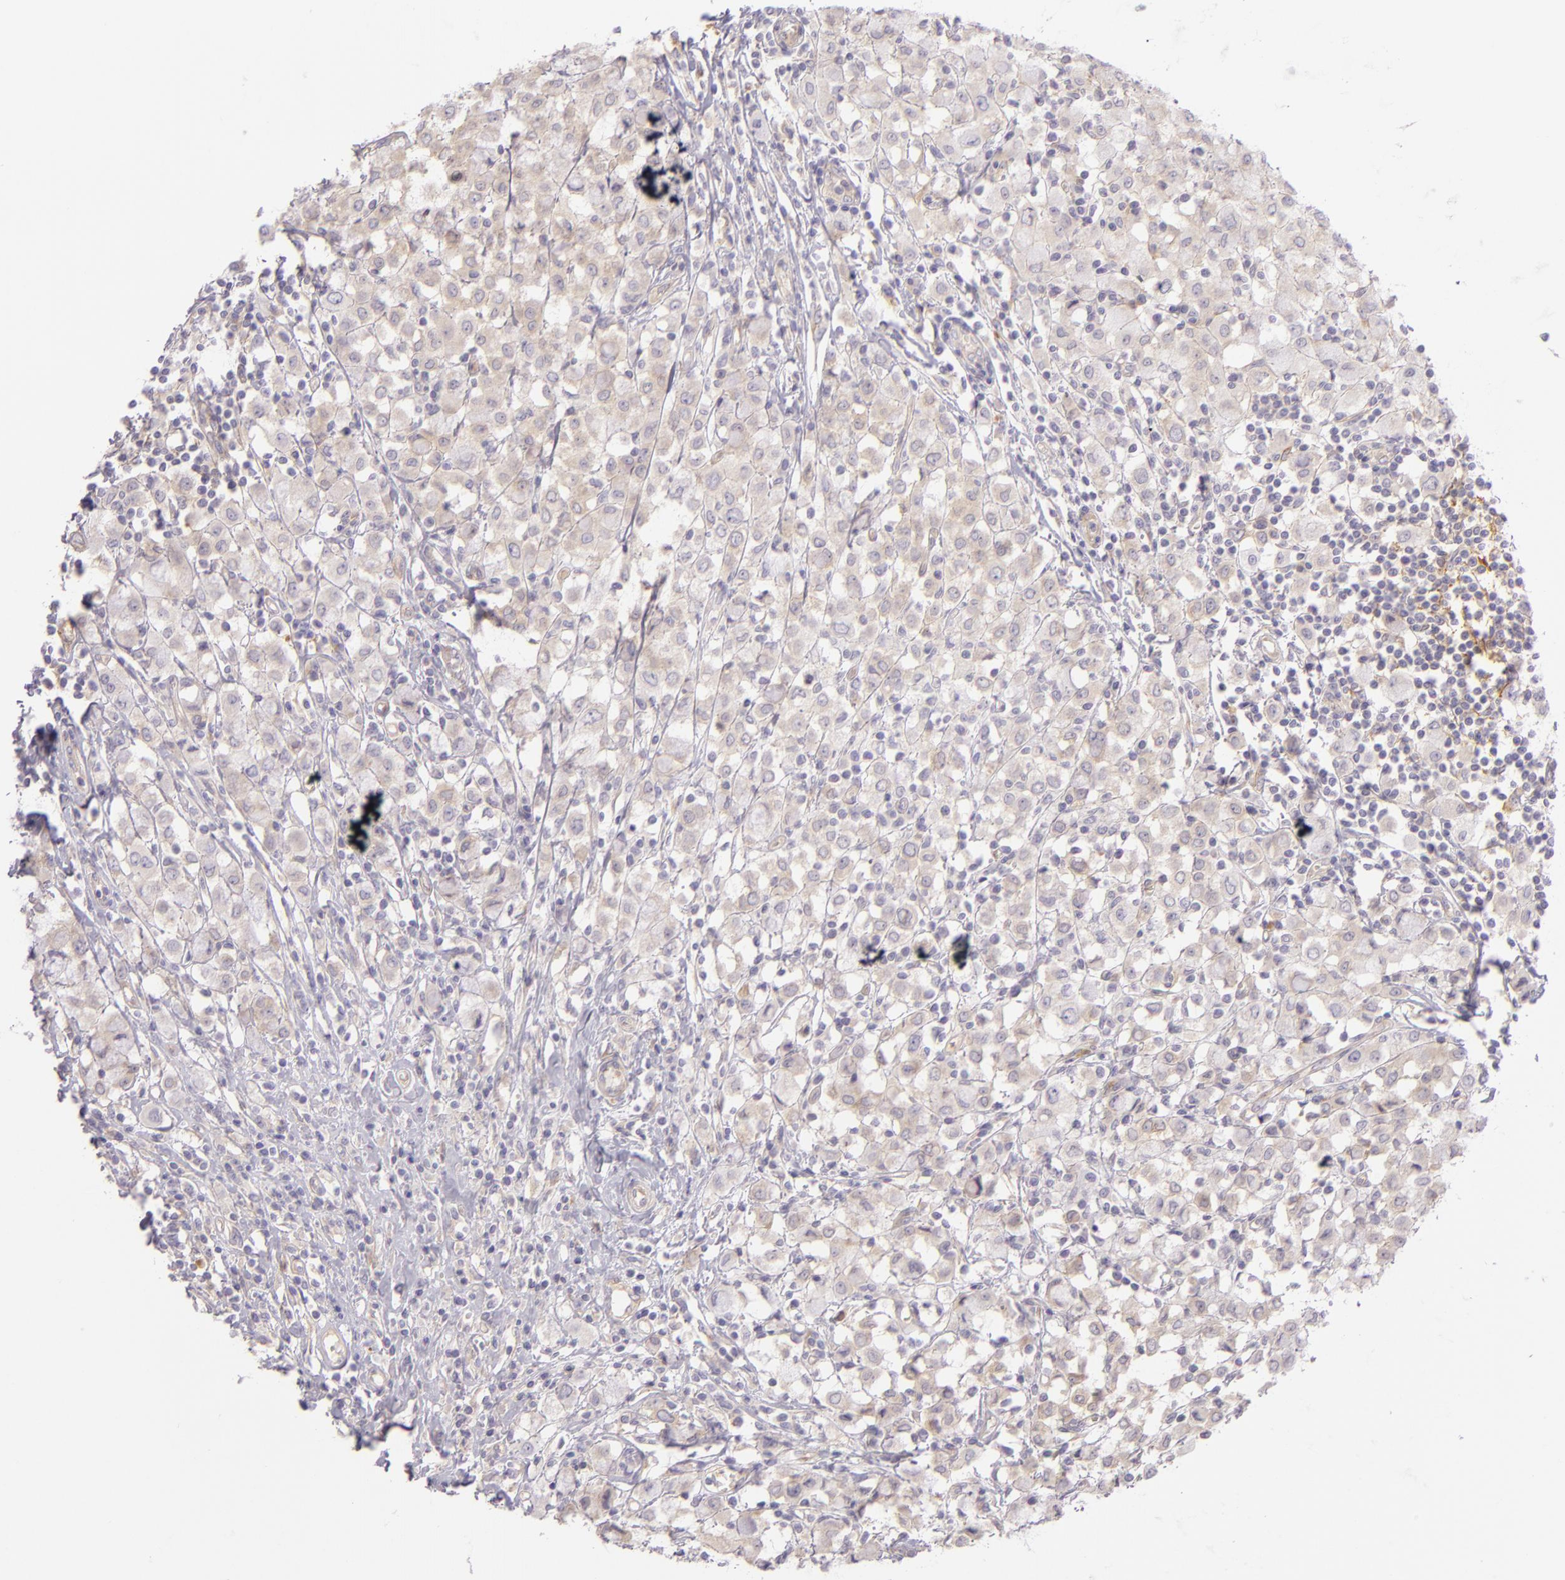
{"staining": {"intensity": "weak", "quantity": ">75%", "location": "cytoplasmic/membranous"}, "tissue": "breast cancer", "cell_type": "Tumor cells", "image_type": "cancer", "snomed": [{"axis": "morphology", "description": "Lobular carcinoma"}, {"axis": "topography", "description": "Breast"}], "caption": "Immunohistochemistry (IHC) (DAB (3,3'-diaminobenzidine)) staining of breast cancer reveals weak cytoplasmic/membranous protein expression in approximately >75% of tumor cells.", "gene": "ZC3H7B", "patient": {"sex": "female", "age": 85}}